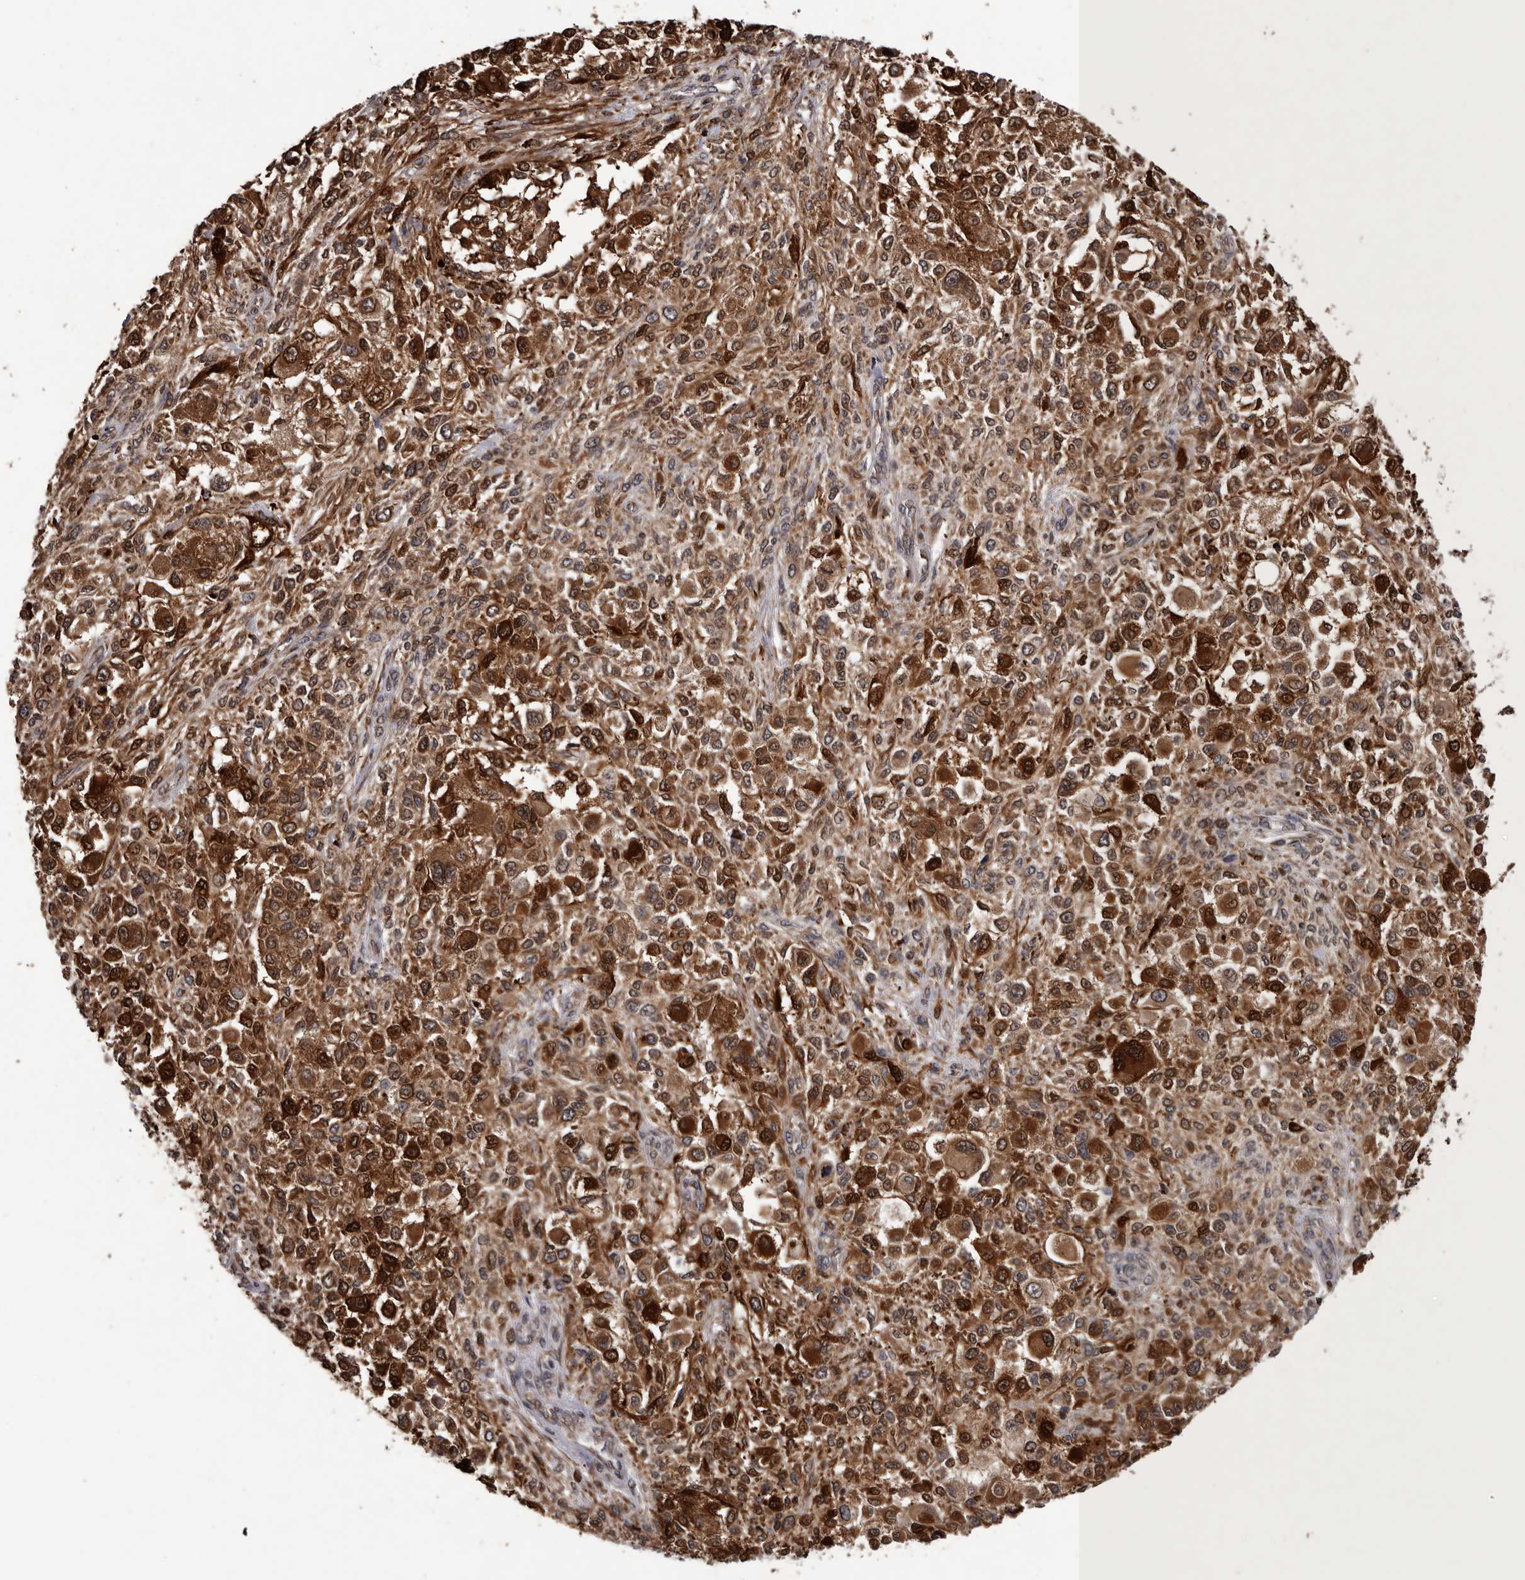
{"staining": {"intensity": "strong", "quantity": ">75%", "location": "cytoplasmic/membranous"}, "tissue": "melanoma", "cell_type": "Tumor cells", "image_type": "cancer", "snomed": [{"axis": "morphology", "description": "Necrosis, NOS"}, {"axis": "morphology", "description": "Malignant melanoma, NOS"}, {"axis": "topography", "description": "Skin"}], "caption": "Human malignant melanoma stained with a brown dye reveals strong cytoplasmic/membranous positive positivity in approximately >75% of tumor cells.", "gene": "GADD45B", "patient": {"sex": "female", "age": 87}}